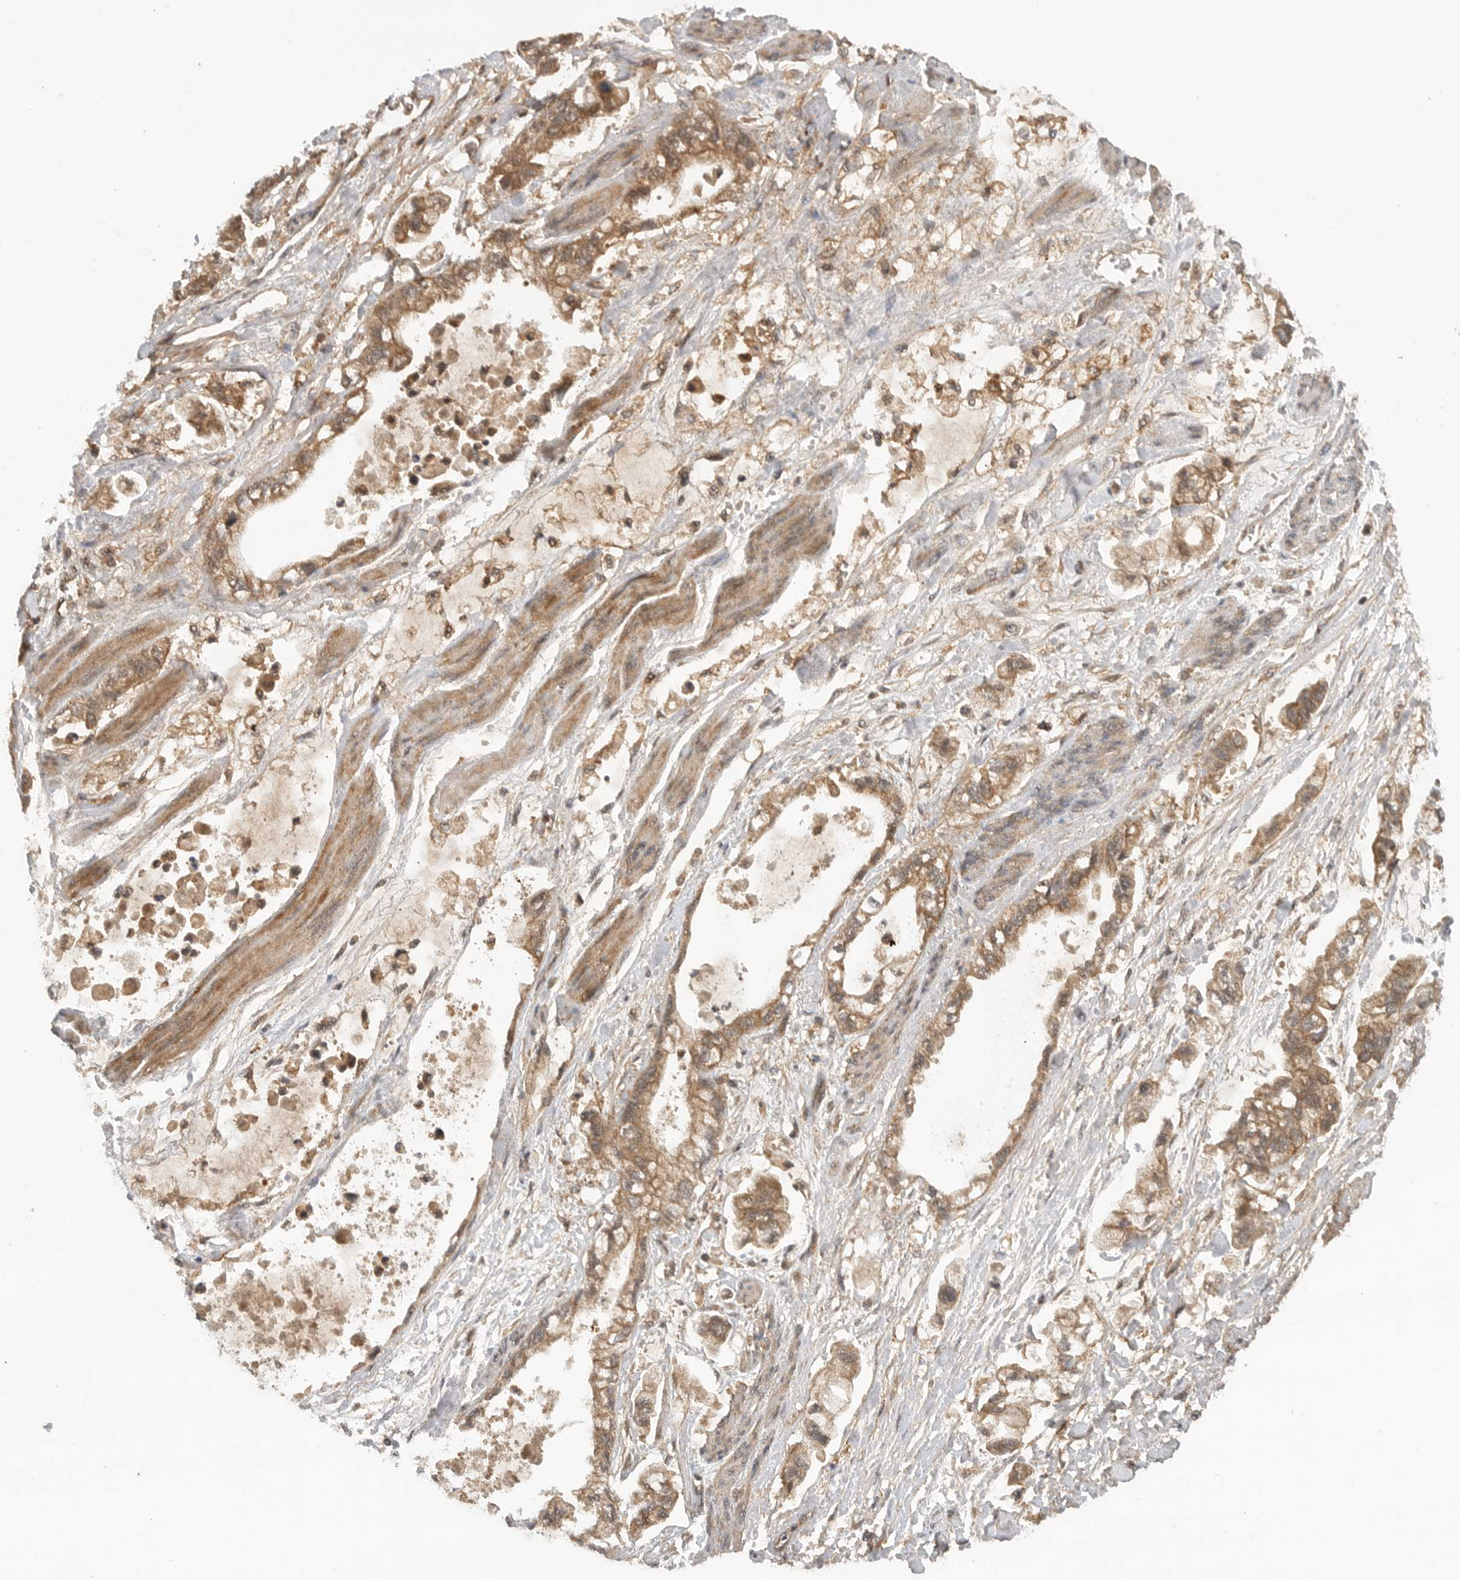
{"staining": {"intensity": "moderate", "quantity": ">75%", "location": "cytoplasmic/membranous"}, "tissue": "stomach cancer", "cell_type": "Tumor cells", "image_type": "cancer", "snomed": [{"axis": "morphology", "description": "Normal tissue, NOS"}, {"axis": "morphology", "description": "Adenocarcinoma, NOS"}, {"axis": "topography", "description": "Stomach"}], "caption": "Human stomach cancer stained with a brown dye demonstrates moderate cytoplasmic/membranous positive positivity in approximately >75% of tumor cells.", "gene": "PRDX4", "patient": {"sex": "male", "age": 62}}